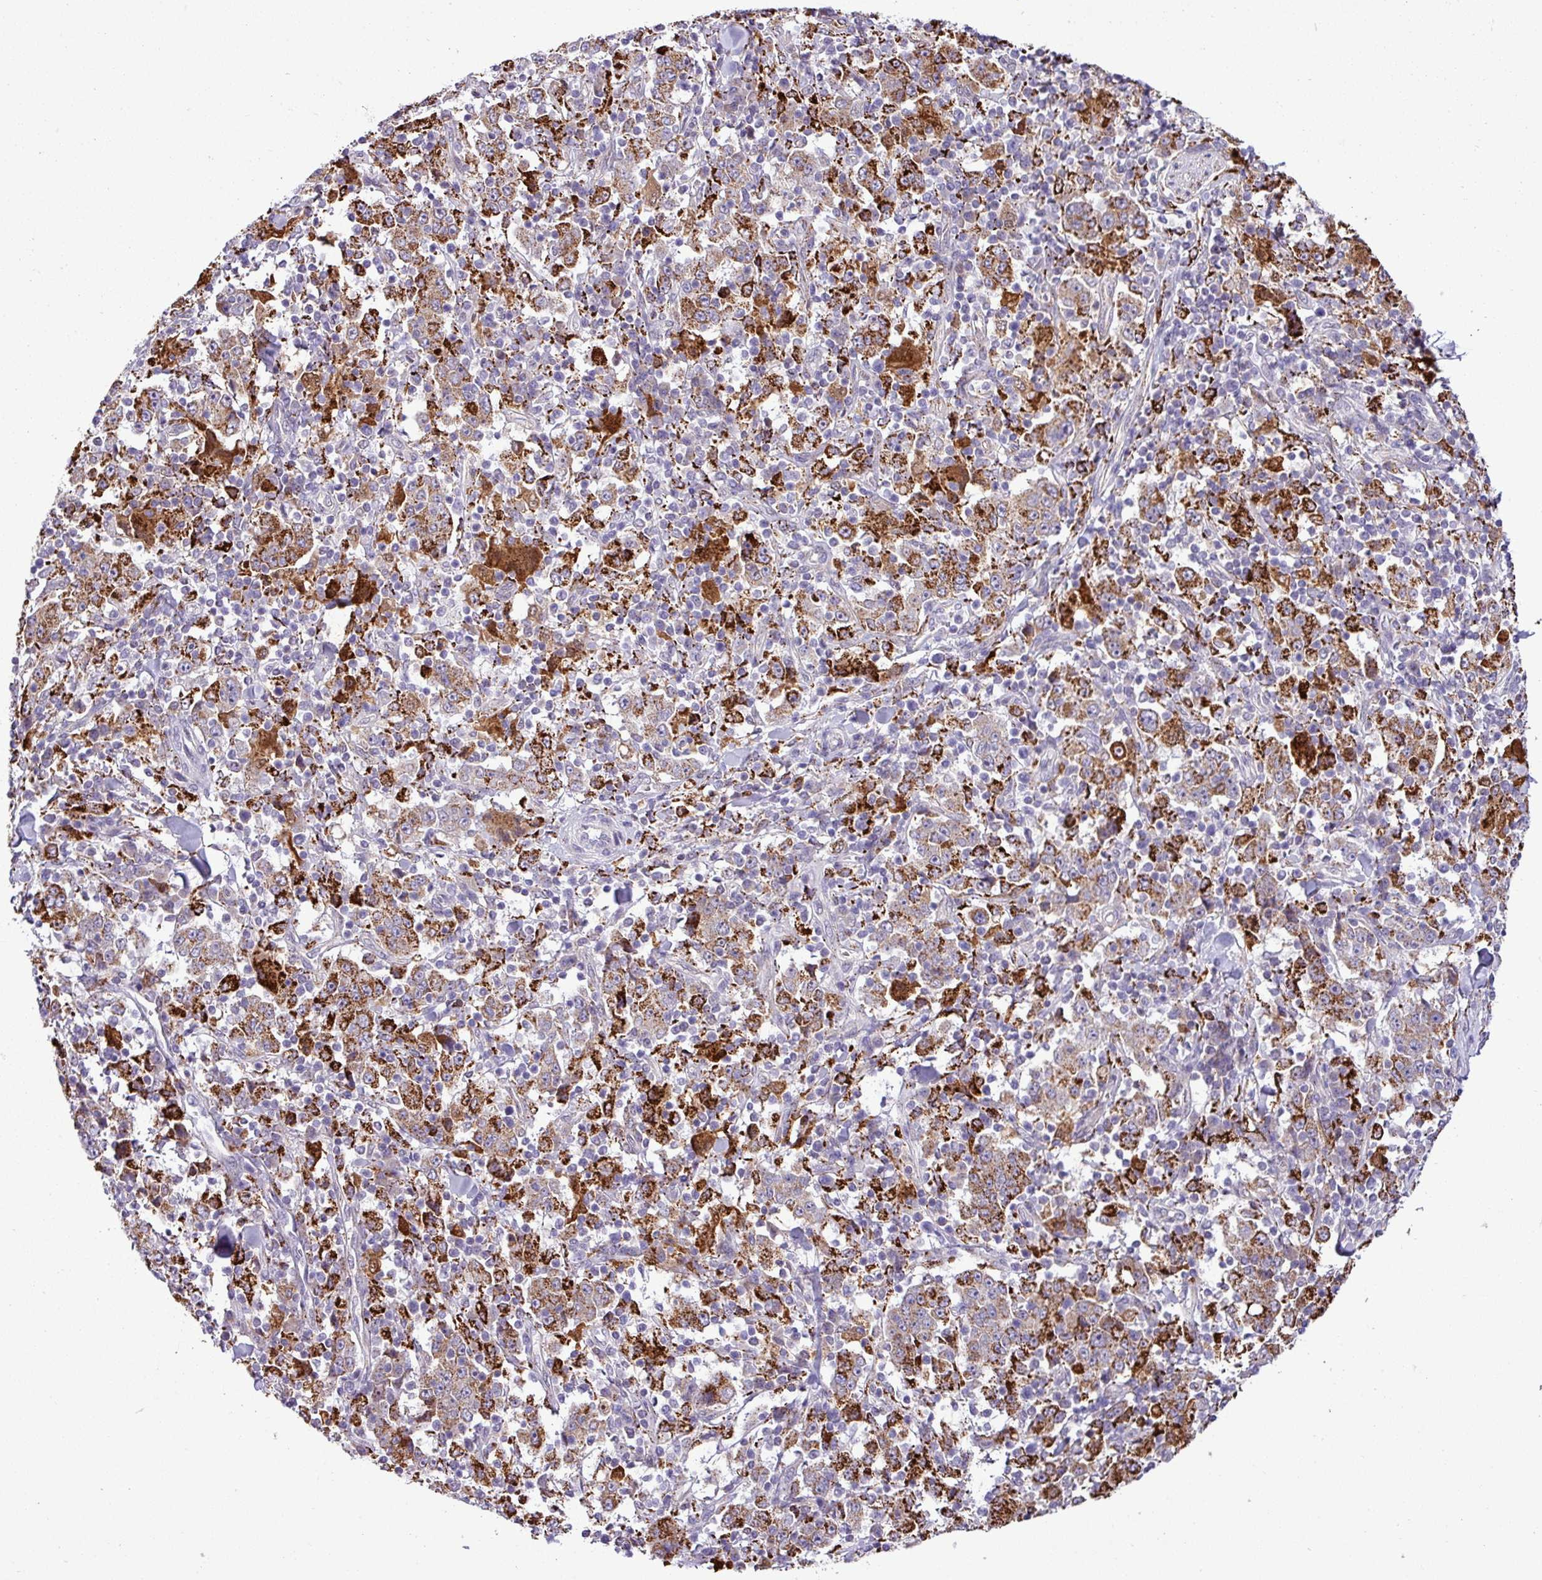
{"staining": {"intensity": "strong", "quantity": "25%-75%", "location": "cytoplasmic/membranous"}, "tissue": "stomach cancer", "cell_type": "Tumor cells", "image_type": "cancer", "snomed": [{"axis": "morphology", "description": "Normal tissue, NOS"}, {"axis": "morphology", "description": "Adenocarcinoma, NOS"}, {"axis": "topography", "description": "Stomach, upper"}, {"axis": "topography", "description": "Stomach"}], "caption": "Strong cytoplasmic/membranous positivity for a protein is identified in about 25%-75% of tumor cells of adenocarcinoma (stomach) using IHC.", "gene": "SGPP1", "patient": {"sex": "male", "age": 59}}